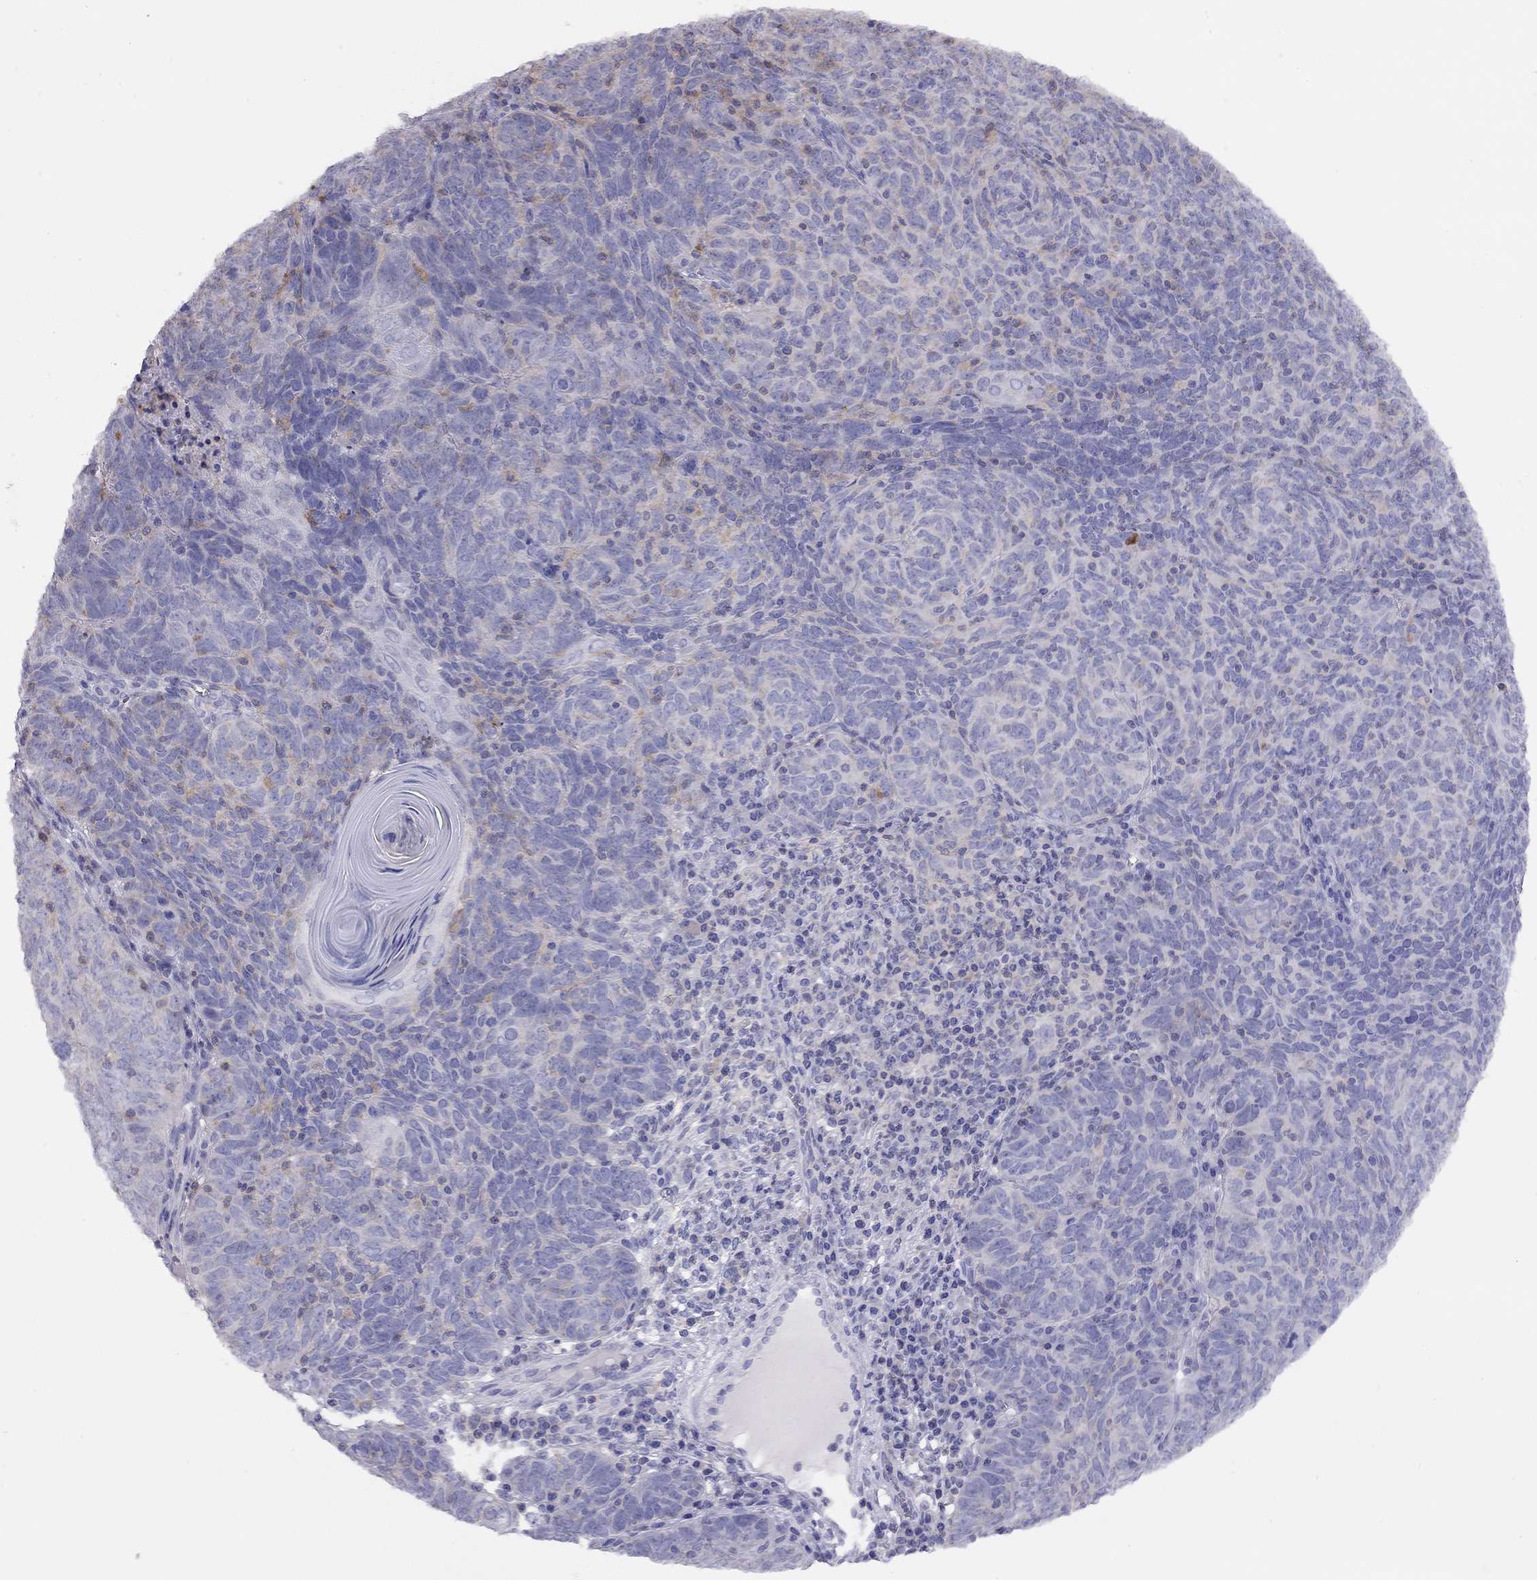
{"staining": {"intensity": "weak", "quantity": "<25%", "location": "cytoplasmic/membranous"}, "tissue": "skin cancer", "cell_type": "Tumor cells", "image_type": "cancer", "snomed": [{"axis": "morphology", "description": "Squamous cell carcinoma, NOS"}, {"axis": "topography", "description": "Skin"}, {"axis": "topography", "description": "Anal"}], "caption": "Tumor cells are negative for brown protein staining in skin cancer. The staining was performed using DAB (3,3'-diaminobenzidine) to visualize the protein expression in brown, while the nuclei were stained in blue with hematoxylin (Magnification: 20x).", "gene": "CITED1", "patient": {"sex": "female", "age": 51}}